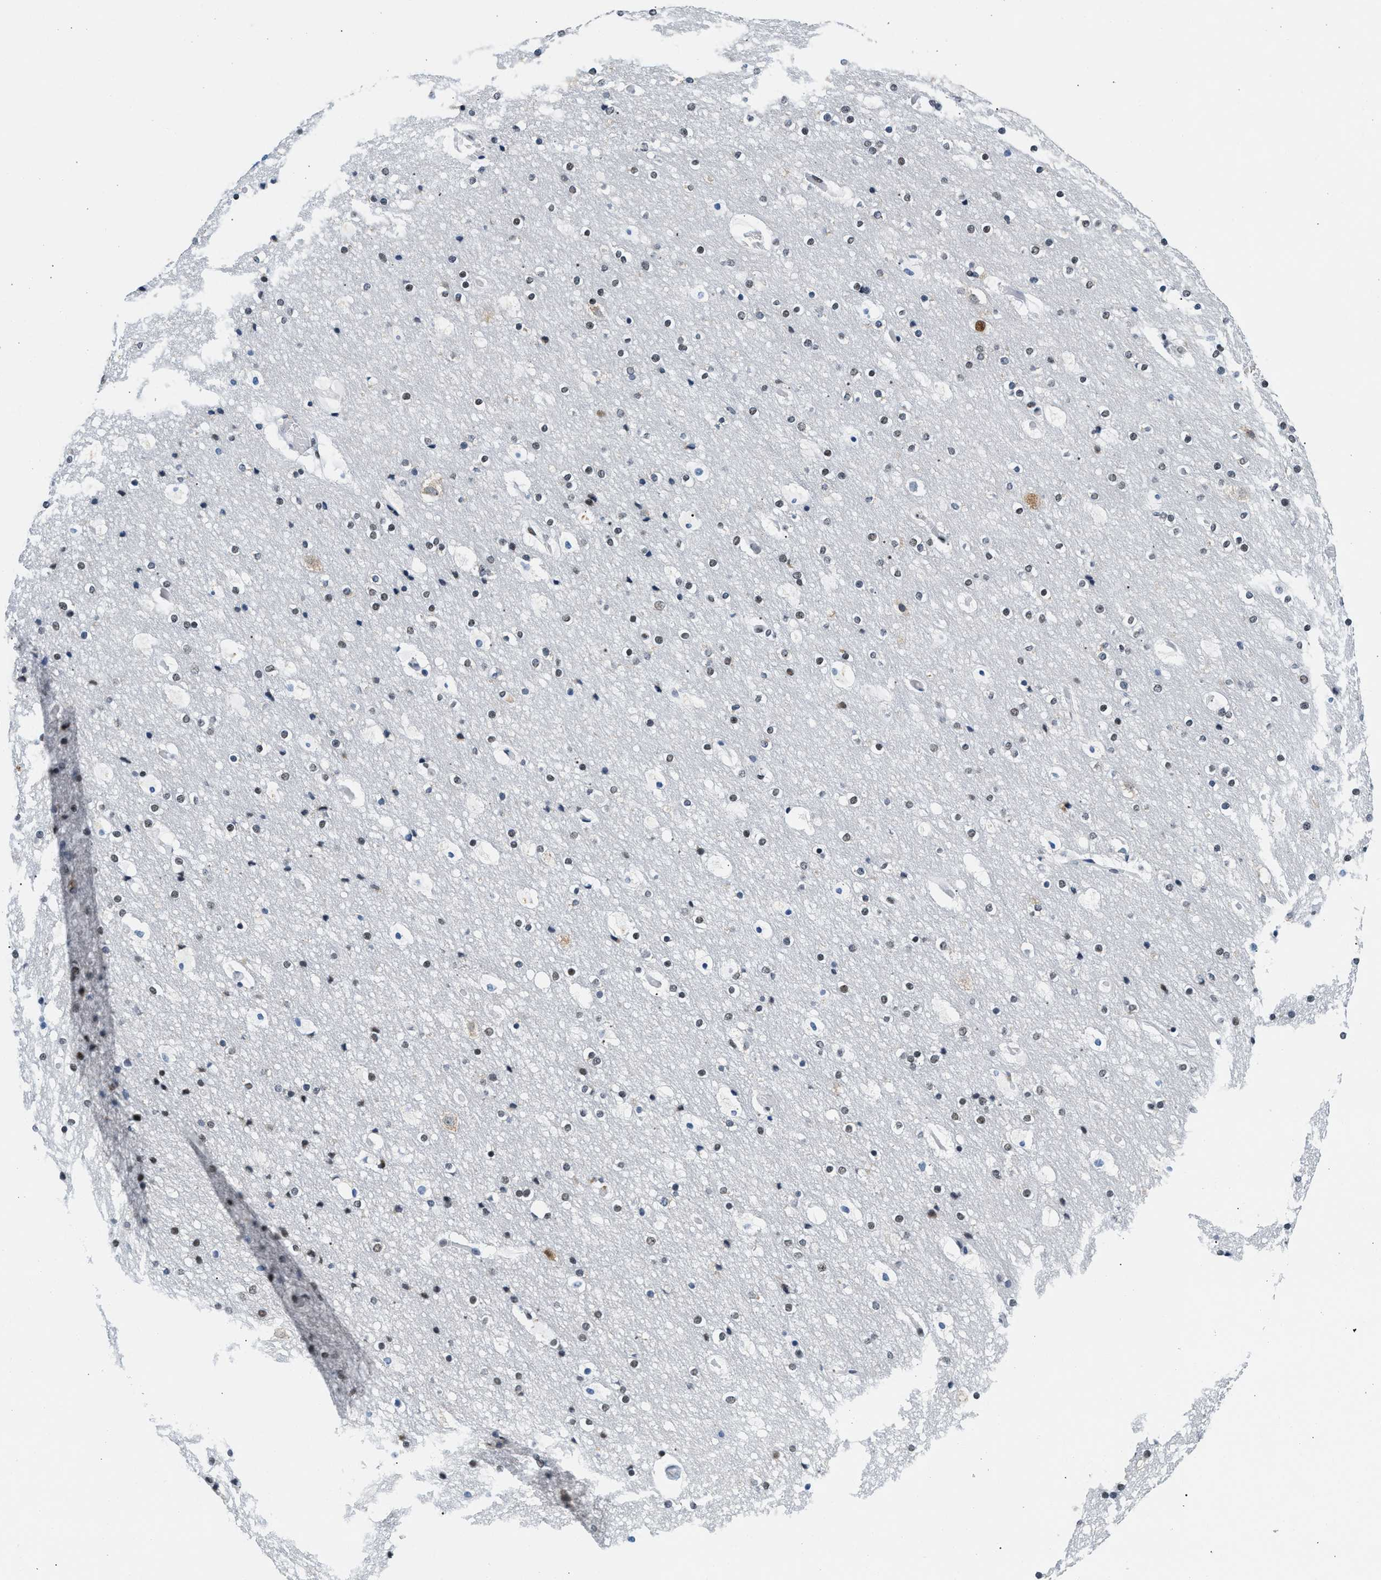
{"staining": {"intensity": "negative", "quantity": "<25%", "location": "nuclear"}, "tissue": "cerebral cortex", "cell_type": "Endothelial cells", "image_type": "normal", "snomed": [{"axis": "morphology", "description": "Normal tissue, NOS"}, {"axis": "topography", "description": "Cerebral cortex"}], "caption": "An immunohistochemistry photomicrograph of normal cerebral cortex is shown. There is no staining in endothelial cells of cerebral cortex. (DAB immunohistochemistry (IHC) visualized using brightfield microscopy, high magnification).", "gene": "ATF2", "patient": {"sex": "male", "age": 57}}